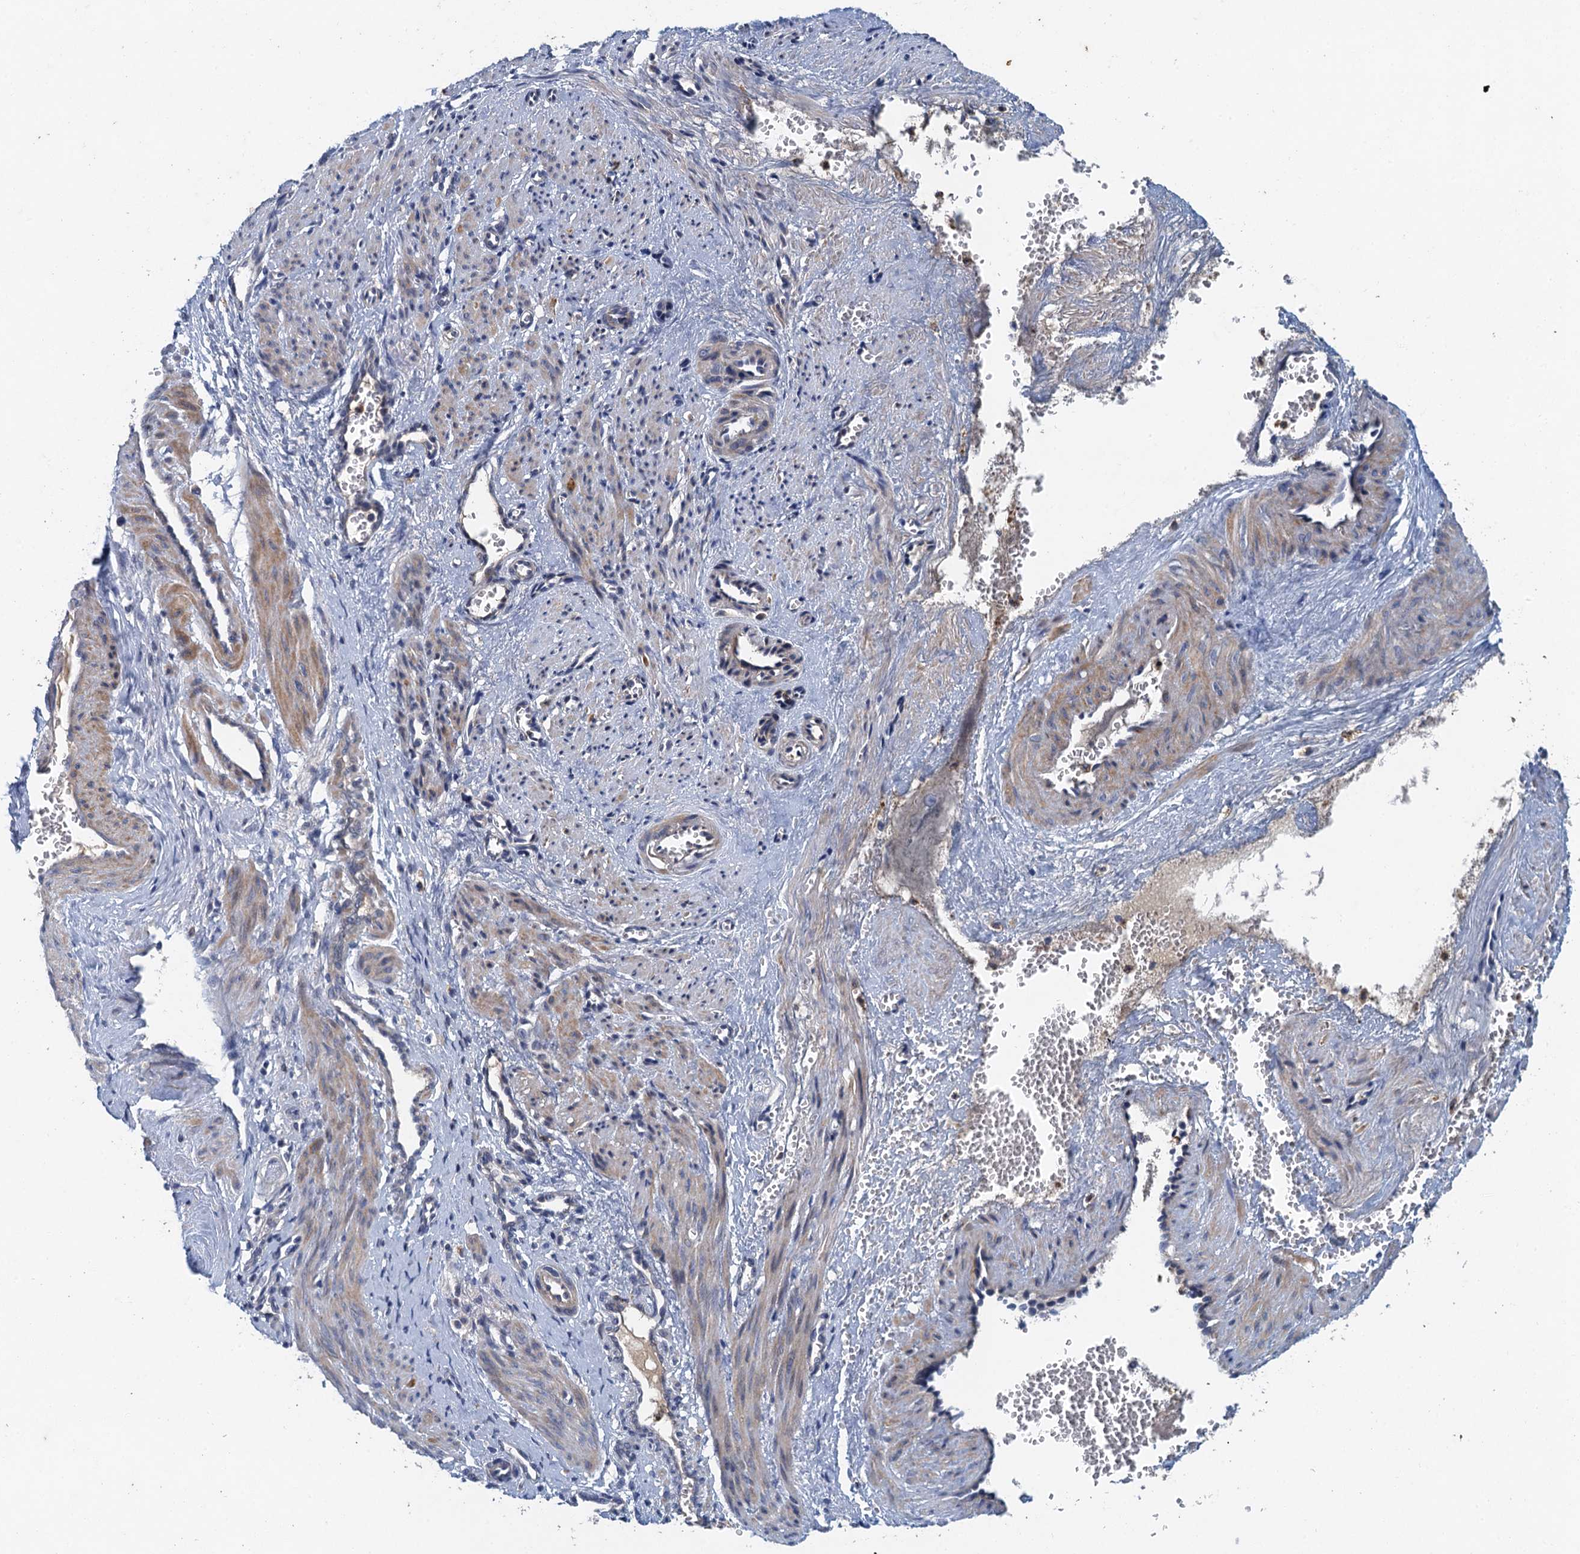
{"staining": {"intensity": "weak", "quantity": ">75%", "location": "cytoplasmic/membranous"}, "tissue": "smooth muscle", "cell_type": "Smooth muscle cells", "image_type": "normal", "snomed": [{"axis": "morphology", "description": "Normal tissue, NOS"}, {"axis": "topography", "description": "Endometrium"}], "caption": "Smooth muscle cells show weak cytoplasmic/membranous positivity in about >75% of cells in benign smooth muscle.", "gene": "TPCN1", "patient": {"sex": "female", "age": 33}}